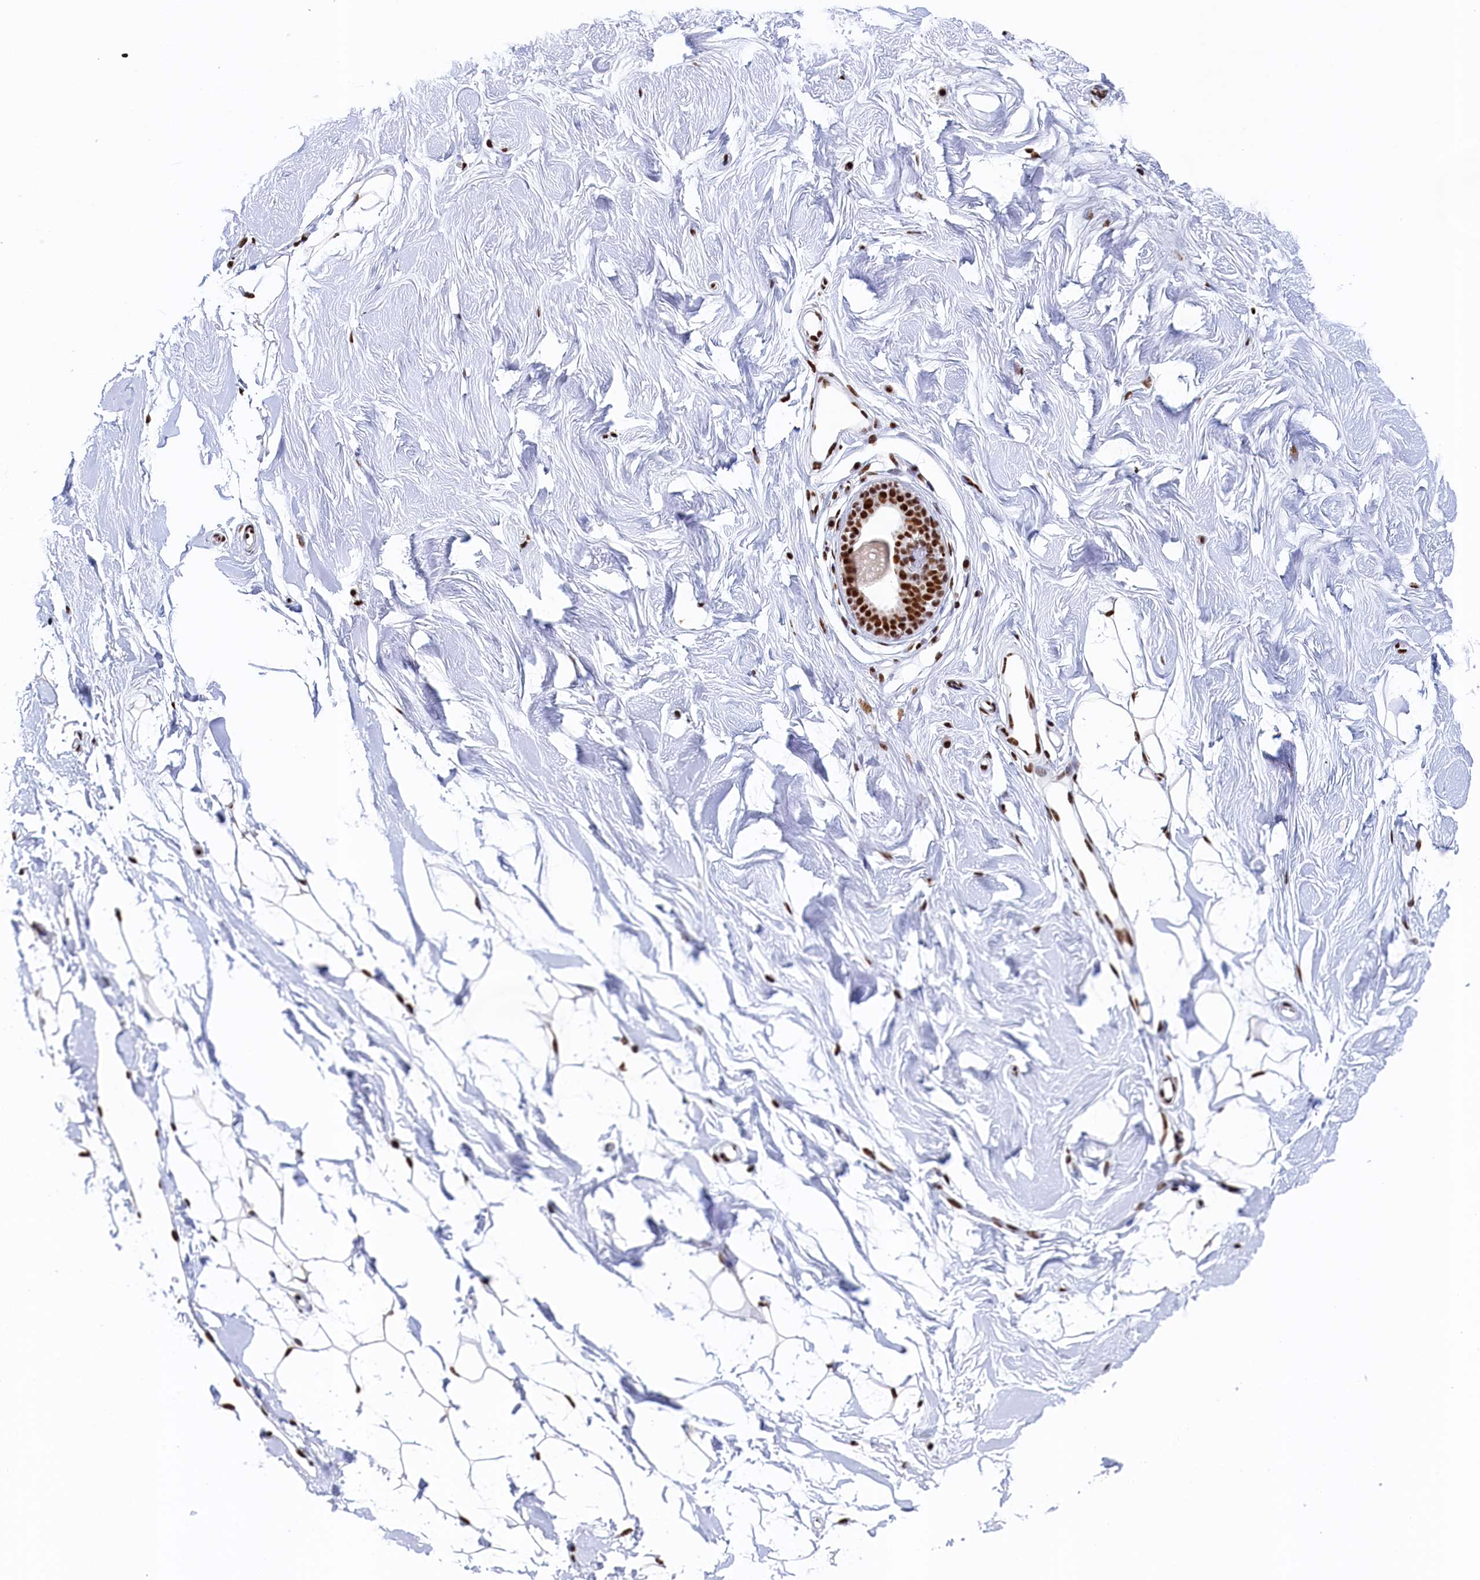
{"staining": {"intensity": "strong", "quantity": ">75%", "location": "nuclear"}, "tissue": "breast", "cell_type": "Adipocytes", "image_type": "normal", "snomed": [{"axis": "morphology", "description": "Normal tissue, NOS"}, {"axis": "topography", "description": "Breast"}], "caption": "Immunohistochemistry micrograph of unremarkable human breast stained for a protein (brown), which demonstrates high levels of strong nuclear staining in about >75% of adipocytes.", "gene": "MOSPD3", "patient": {"sex": "female", "age": 26}}